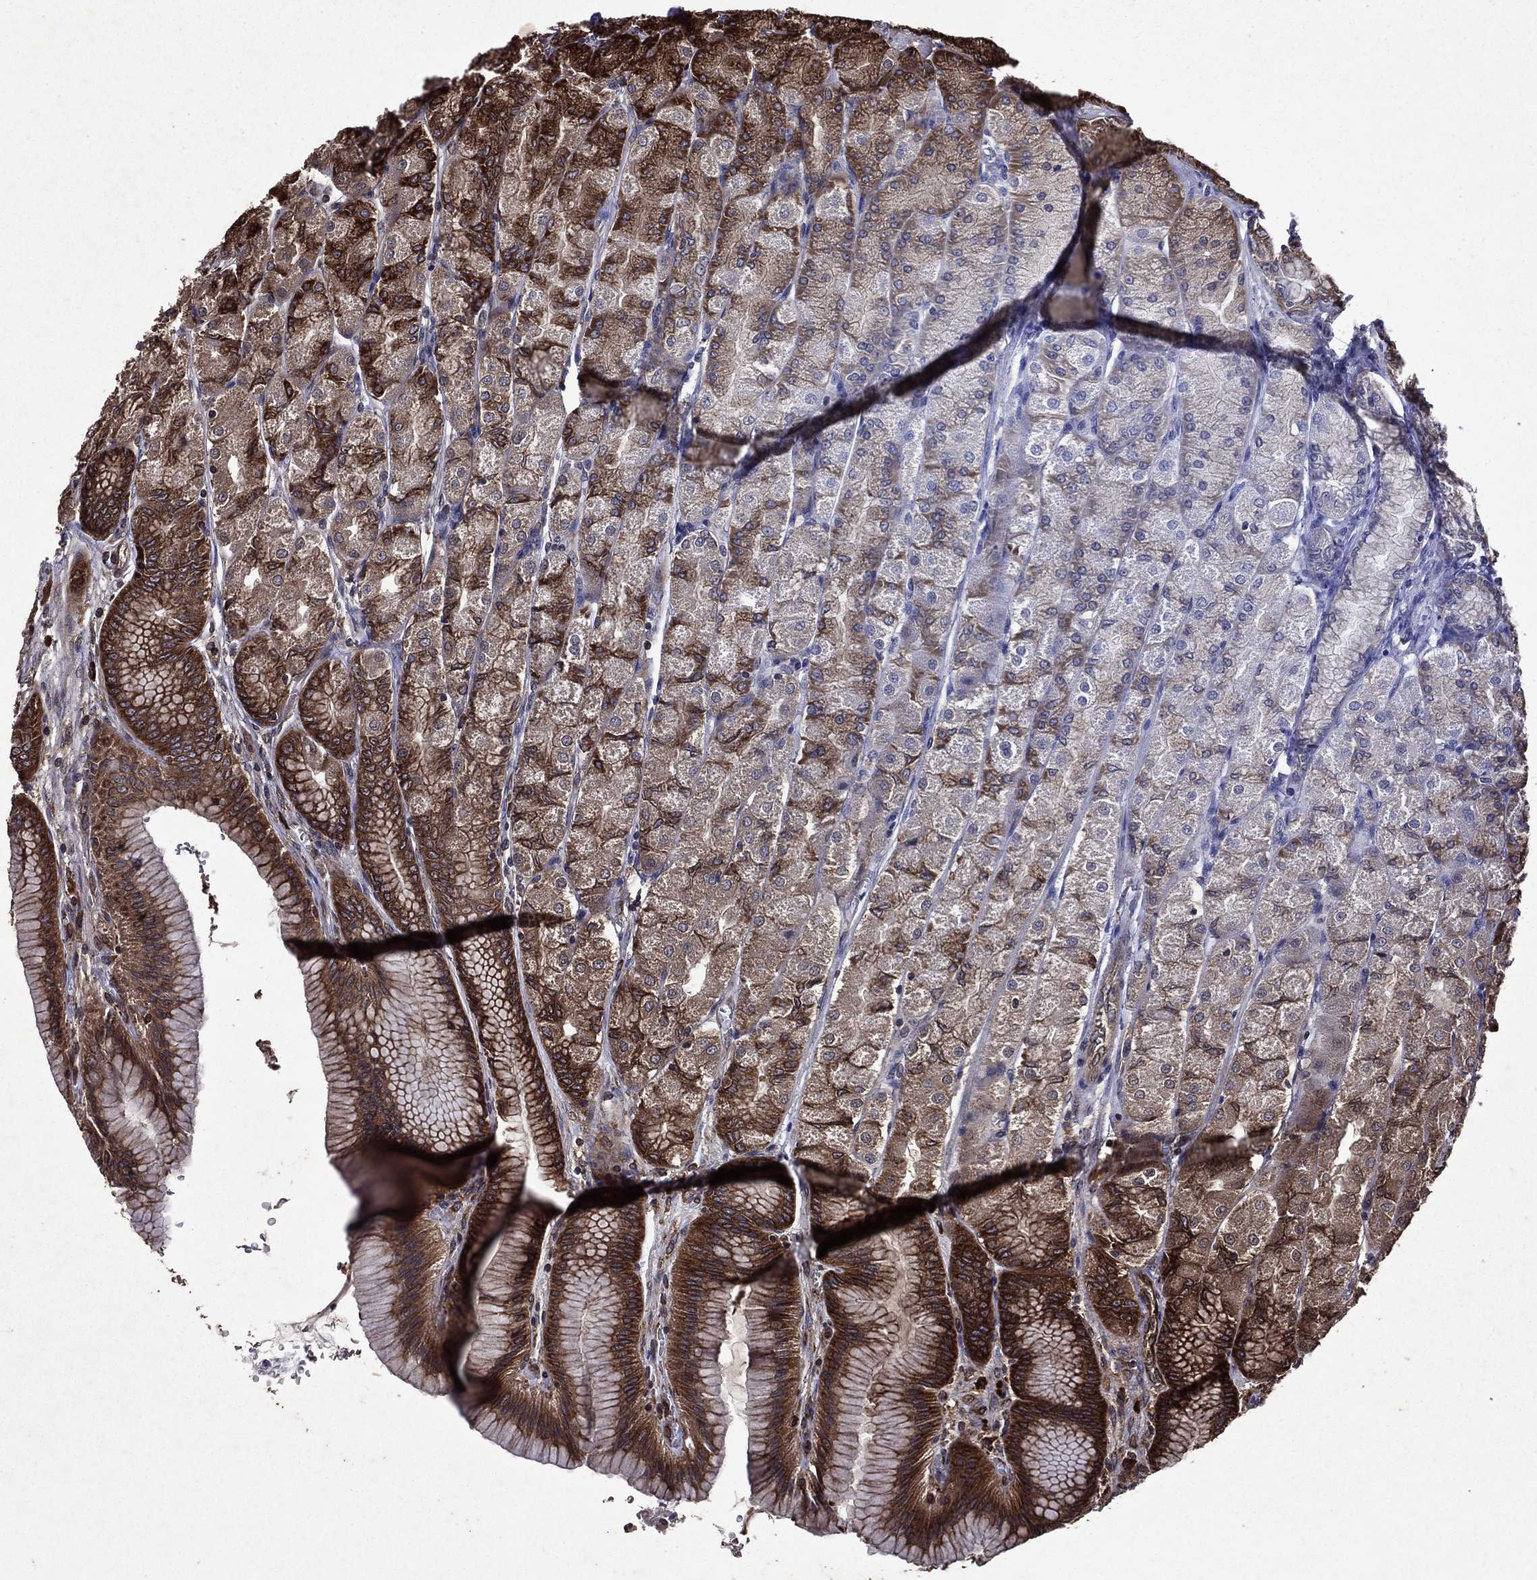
{"staining": {"intensity": "strong", "quantity": ">75%", "location": "cytoplasmic/membranous"}, "tissue": "stomach", "cell_type": "Glandular cells", "image_type": "normal", "snomed": [{"axis": "morphology", "description": "Normal tissue, NOS"}, {"axis": "morphology", "description": "Adenocarcinoma, NOS"}, {"axis": "morphology", "description": "Adenocarcinoma, High grade"}, {"axis": "topography", "description": "Stomach, upper"}, {"axis": "topography", "description": "Stomach"}], "caption": "Protein expression analysis of benign human stomach reveals strong cytoplasmic/membranous expression in approximately >75% of glandular cells.", "gene": "EIF2B4", "patient": {"sex": "female", "age": 65}}